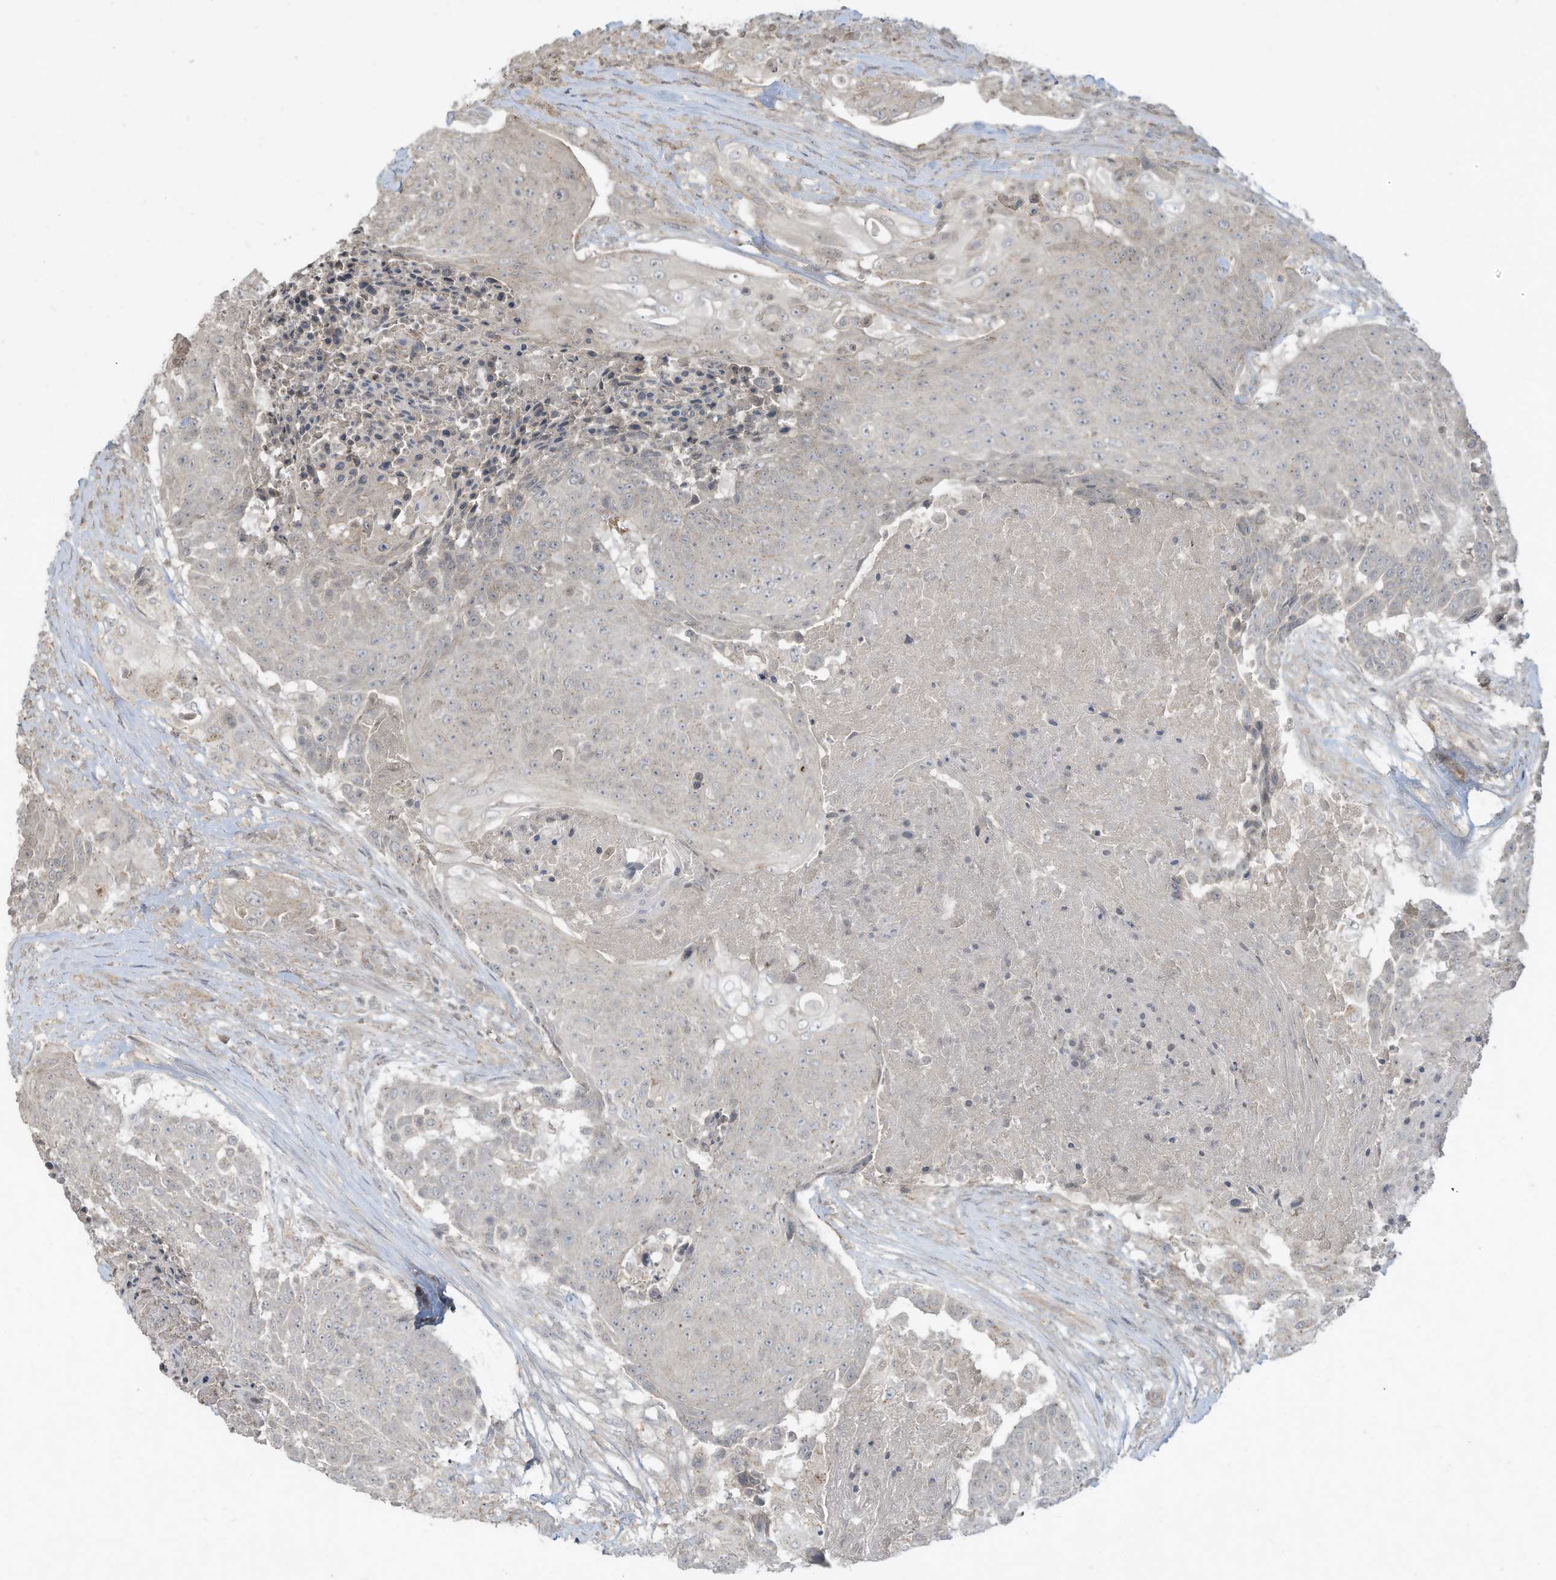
{"staining": {"intensity": "negative", "quantity": "none", "location": "none"}, "tissue": "urothelial cancer", "cell_type": "Tumor cells", "image_type": "cancer", "snomed": [{"axis": "morphology", "description": "Urothelial carcinoma, High grade"}, {"axis": "topography", "description": "Urinary bladder"}], "caption": "An immunohistochemistry image of urothelial cancer is shown. There is no staining in tumor cells of urothelial cancer. (Immunohistochemistry (ihc), brightfield microscopy, high magnification).", "gene": "MATN2", "patient": {"sex": "female", "age": 63}}